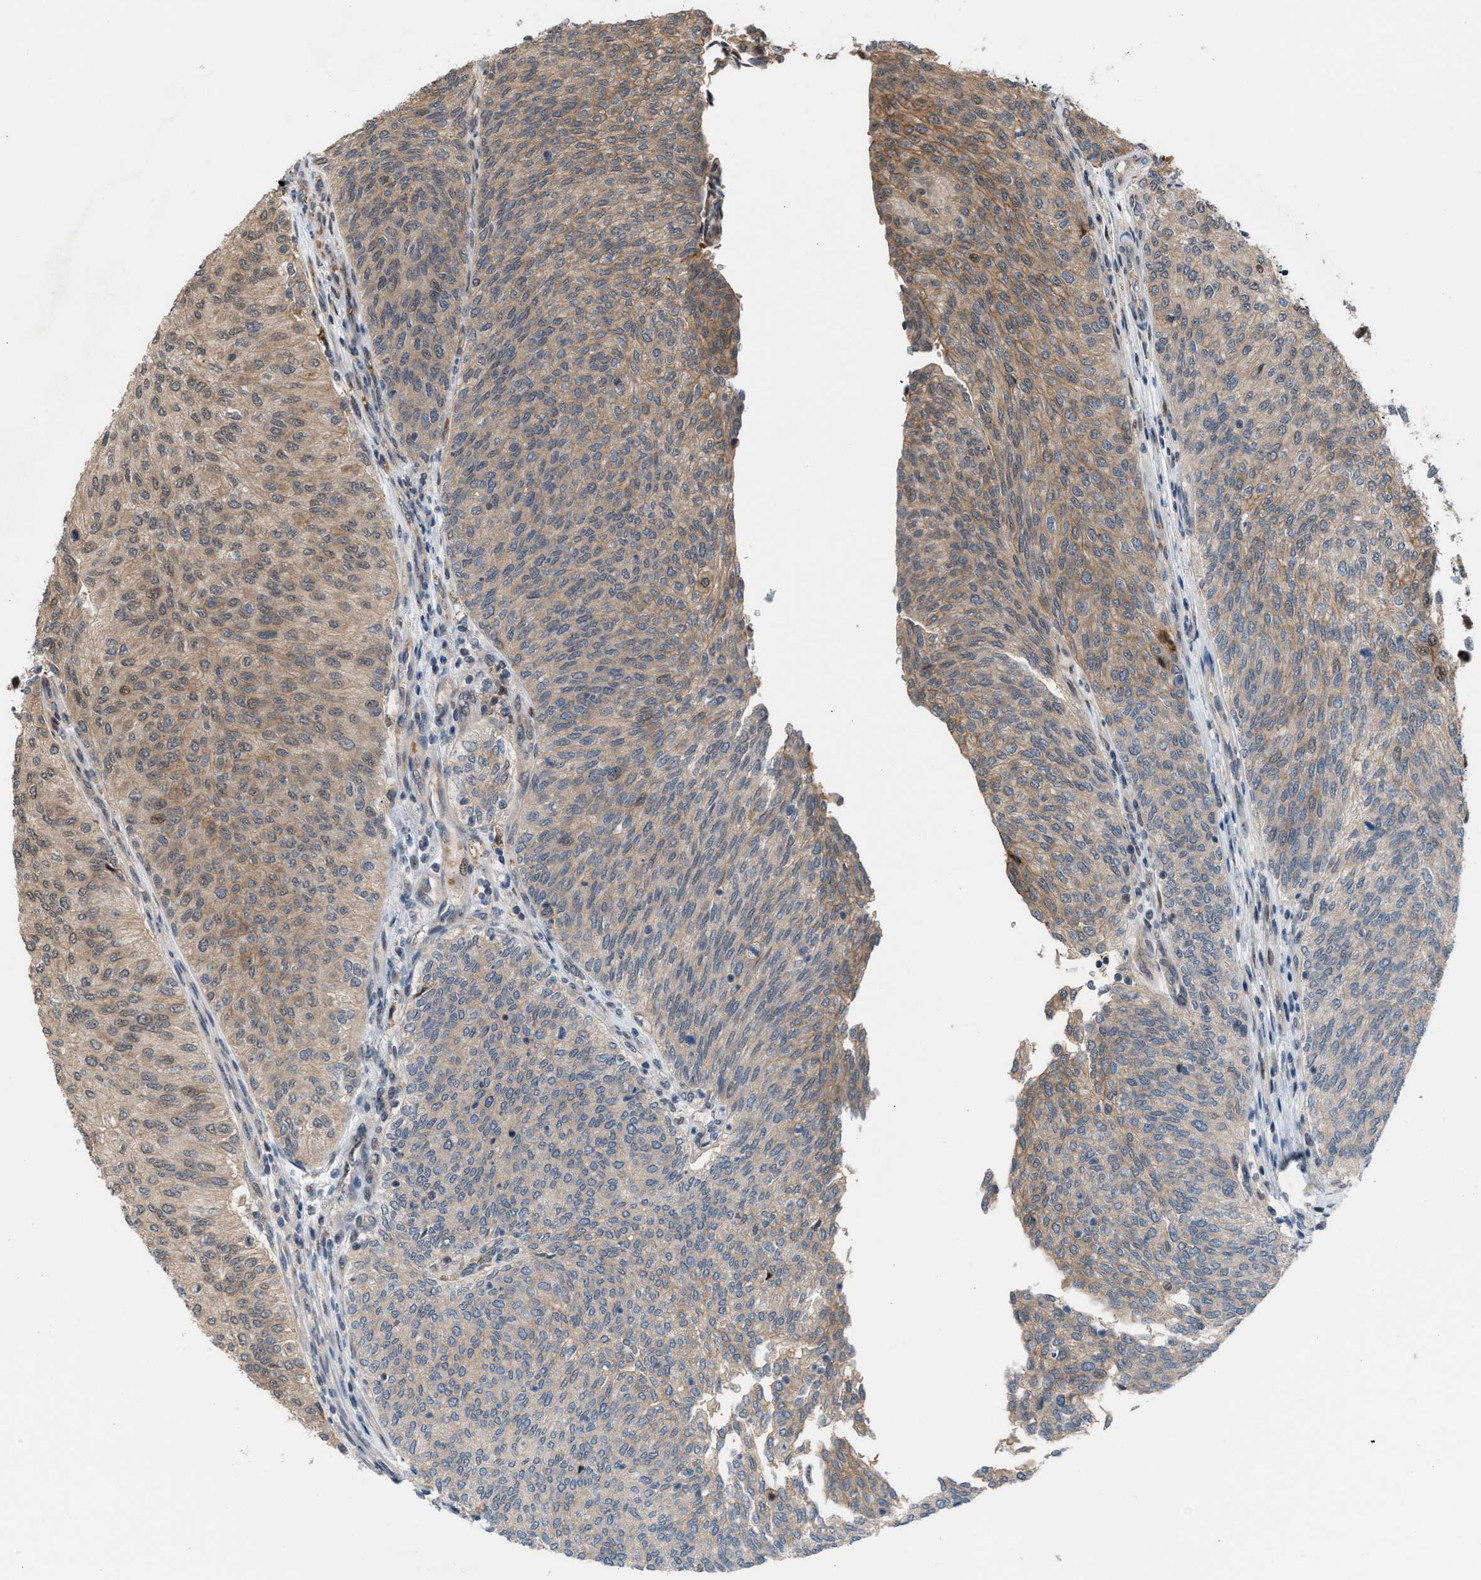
{"staining": {"intensity": "weak", "quantity": ">75%", "location": "cytoplasmic/membranous,nuclear"}, "tissue": "urothelial cancer", "cell_type": "Tumor cells", "image_type": "cancer", "snomed": [{"axis": "morphology", "description": "Urothelial carcinoma, Low grade"}, {"axis": "topography", "description": "Urinary bladder"}], "caption": "A photomicrograph of human low-grade urothelial carcinoma stained for a protein shows weak cytoplasmic/membranous and nuclear brown staining in tumor cells.", "gene": "RFFL", "patient": {"sex": "female", "age": 79}}